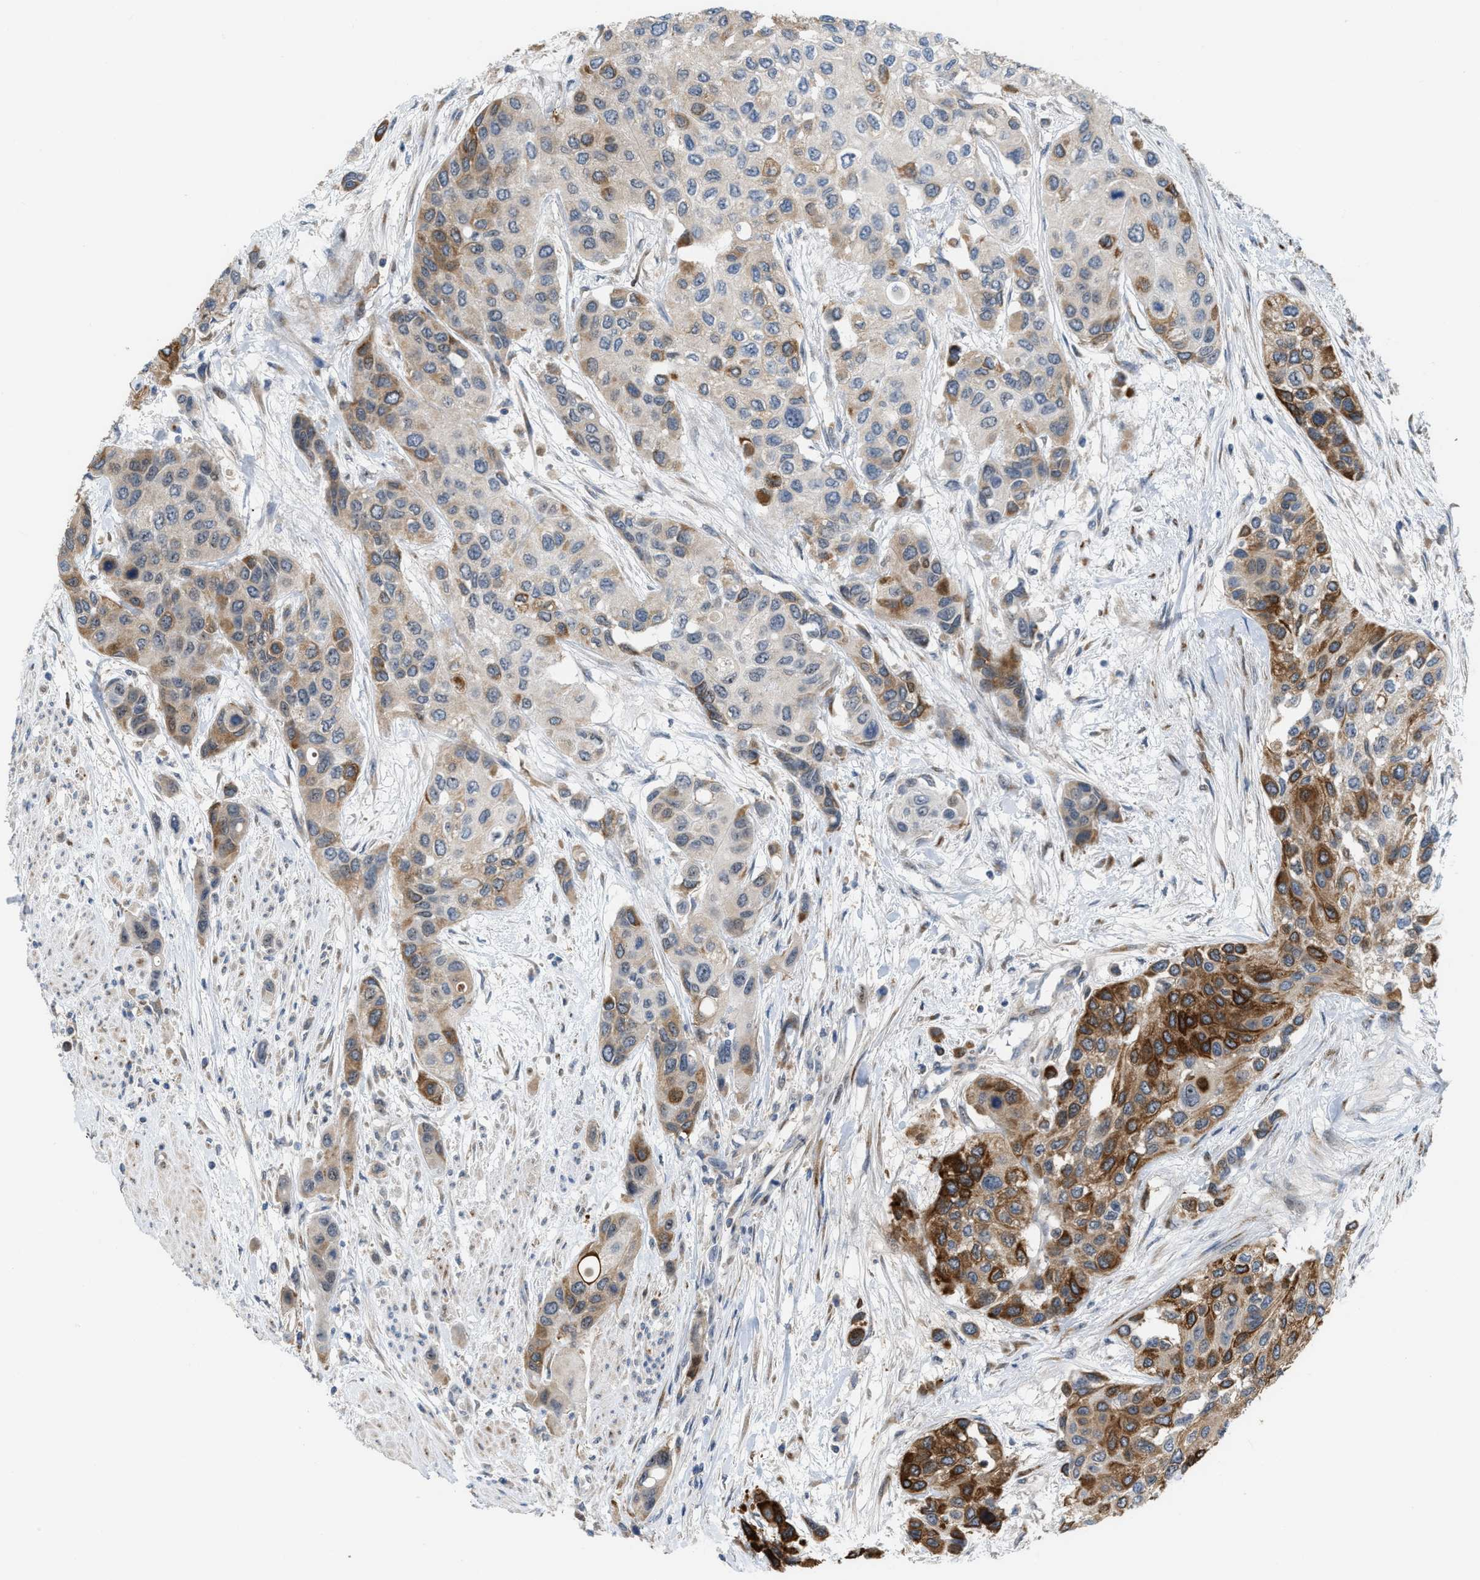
{"staining": {"intensity": "moderate", "quantity": "25%-75%", "location": "cytoplasmic/membranous"}, "tissue": "urothelial cancer", "cell_type": "Tumor cells", "image_type": "cancer", "snomed": [{"axis": "morphology", "description": "Urothelial carcinoma, High grade"}, {"axis": "topography", "description": "Urinary bladder"}], "caption": "This is a histology image of immunohistochemistry staining of high-grade urothelial carcinoma, which shows moderate expression in the cytoplasmic/membranous of tumor cells.", "gene": "DIPK1A", "patient": {"sex": "female", "age": 56}}